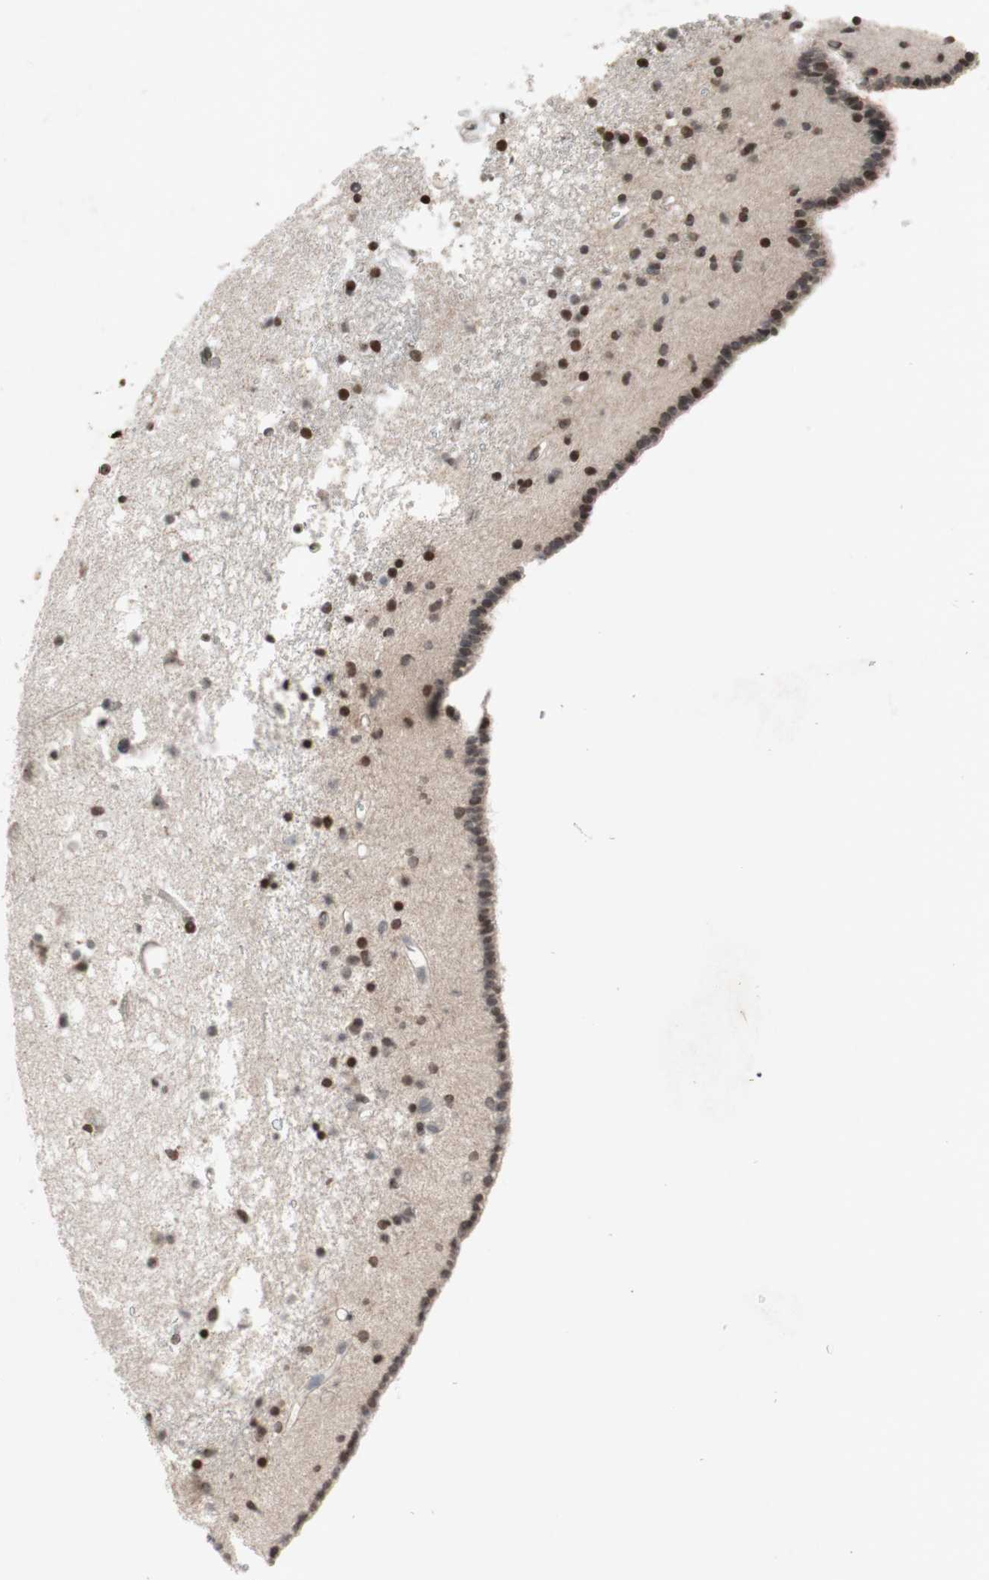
{"staining": {"intensity": "strong", "quantity": "25%-75%", "location": "nuclear"}, "tissue": "caudate", "cell_type": "Glial cells", "image_type": "normal", "snomed": [{"axis": "morphology", "description": "Normal tissue, NOS"}, {"axis": "topography", "description": "Lateral ventricle wall"}], "caption": "Immunohistochemical staining of benign caudate reveals strong nuclear protein staining in approximately 25%-75% of glial cells.", "gene": "MCM6", "patient": {"sex": "male", "age": 45}}